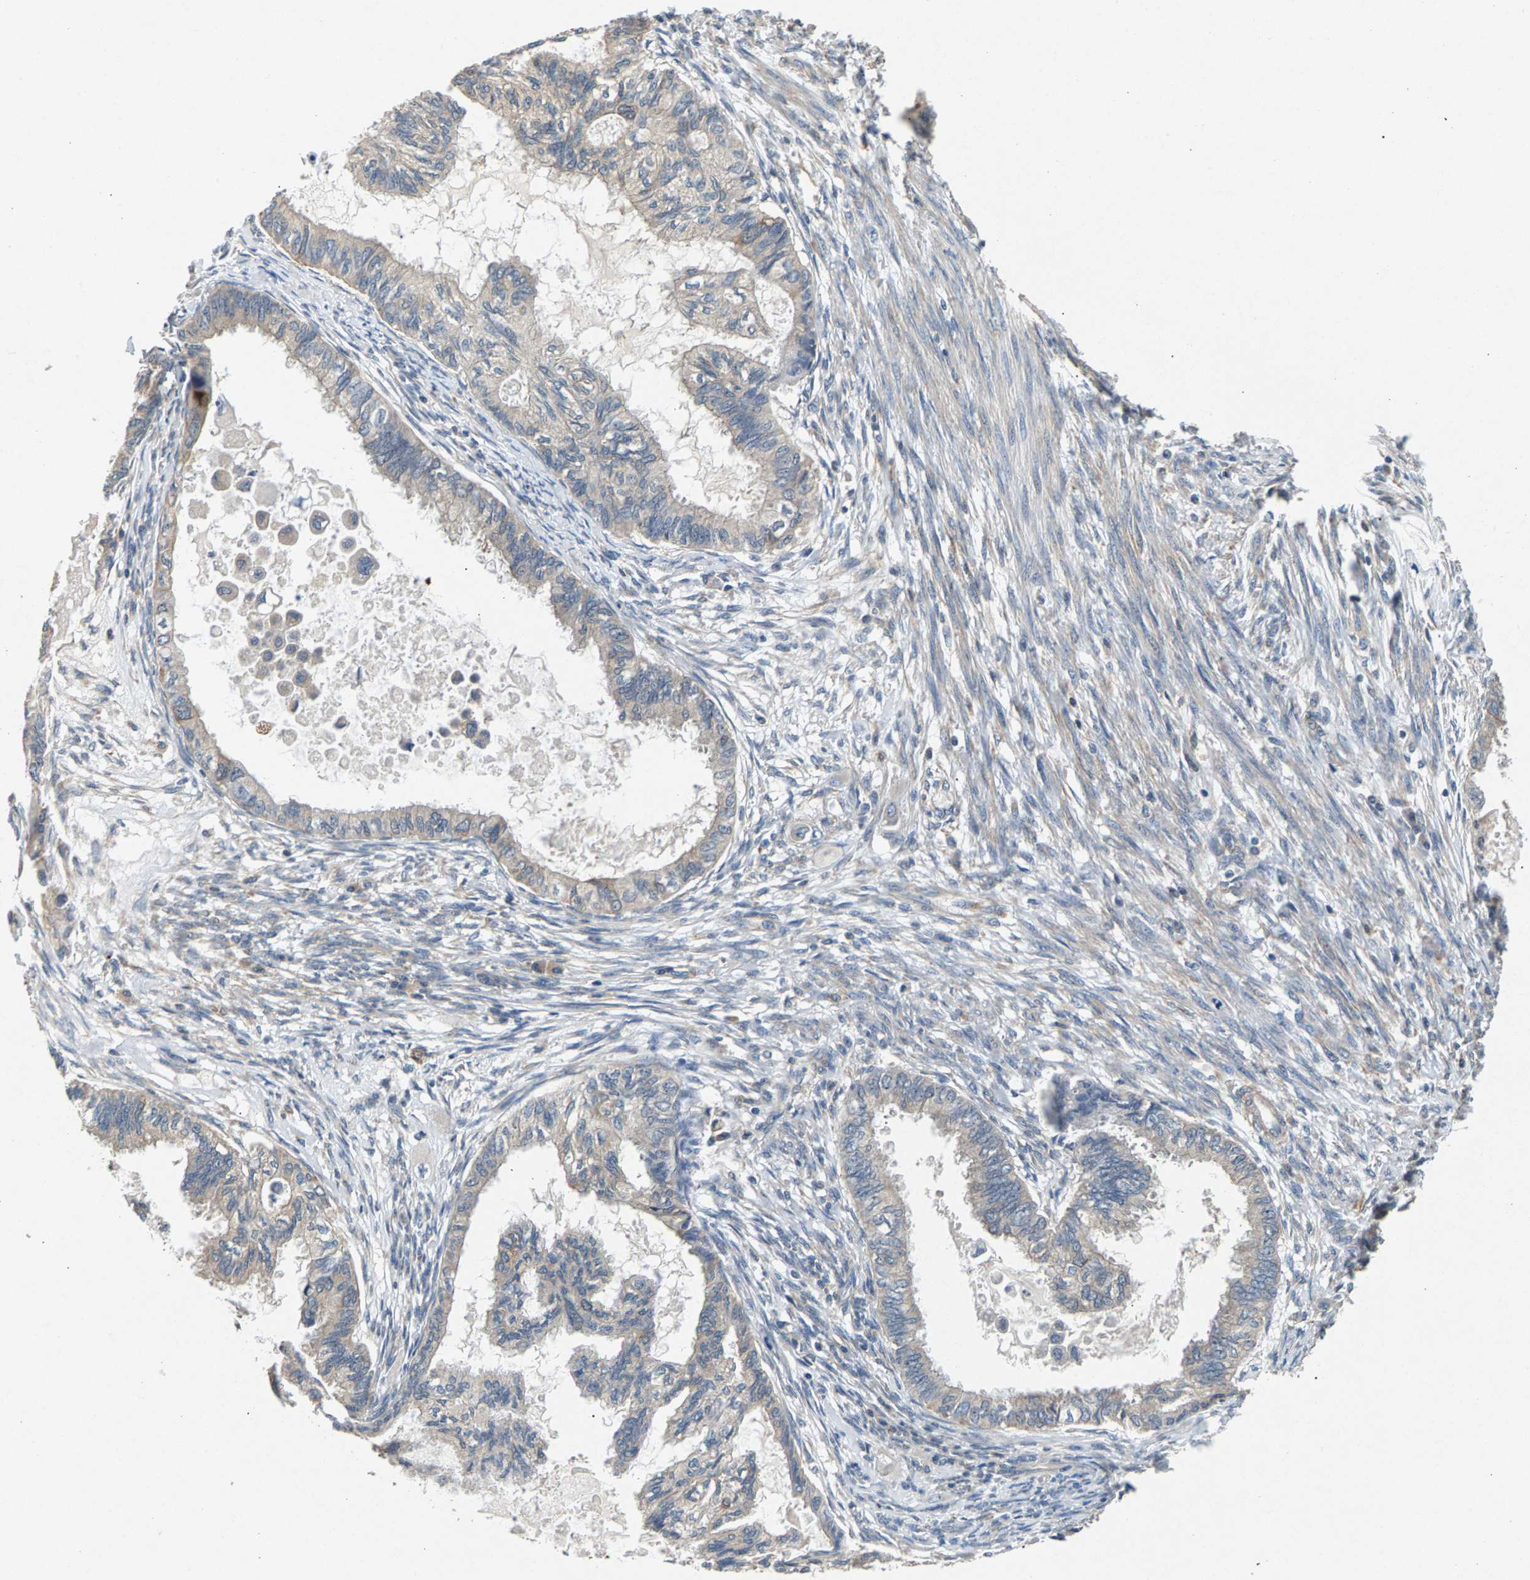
{"staining": {"intensity": "negative", "quantity": "none", "location": "none"}, "tissue": "cervical cancer", "cell_type": "Tumor cells", "image_type": "cancer", "snomed": [{"axis": "morphology", "description": "Normal tissue, NOS"}, {"axis": "morphology", "description": "Adenocarcinoma, NOS"}, {"axis": "topography", "description": "Cervix"}, {"axis": "topography", "description": "Endometrium"}], "caption": "DAB immunohistochemical staining of human adenocarcinoma (cervical) reveals no significant expression in tumor cells.", "gene": "NT5C", "patient": {"sex": "female", "age": 86}}